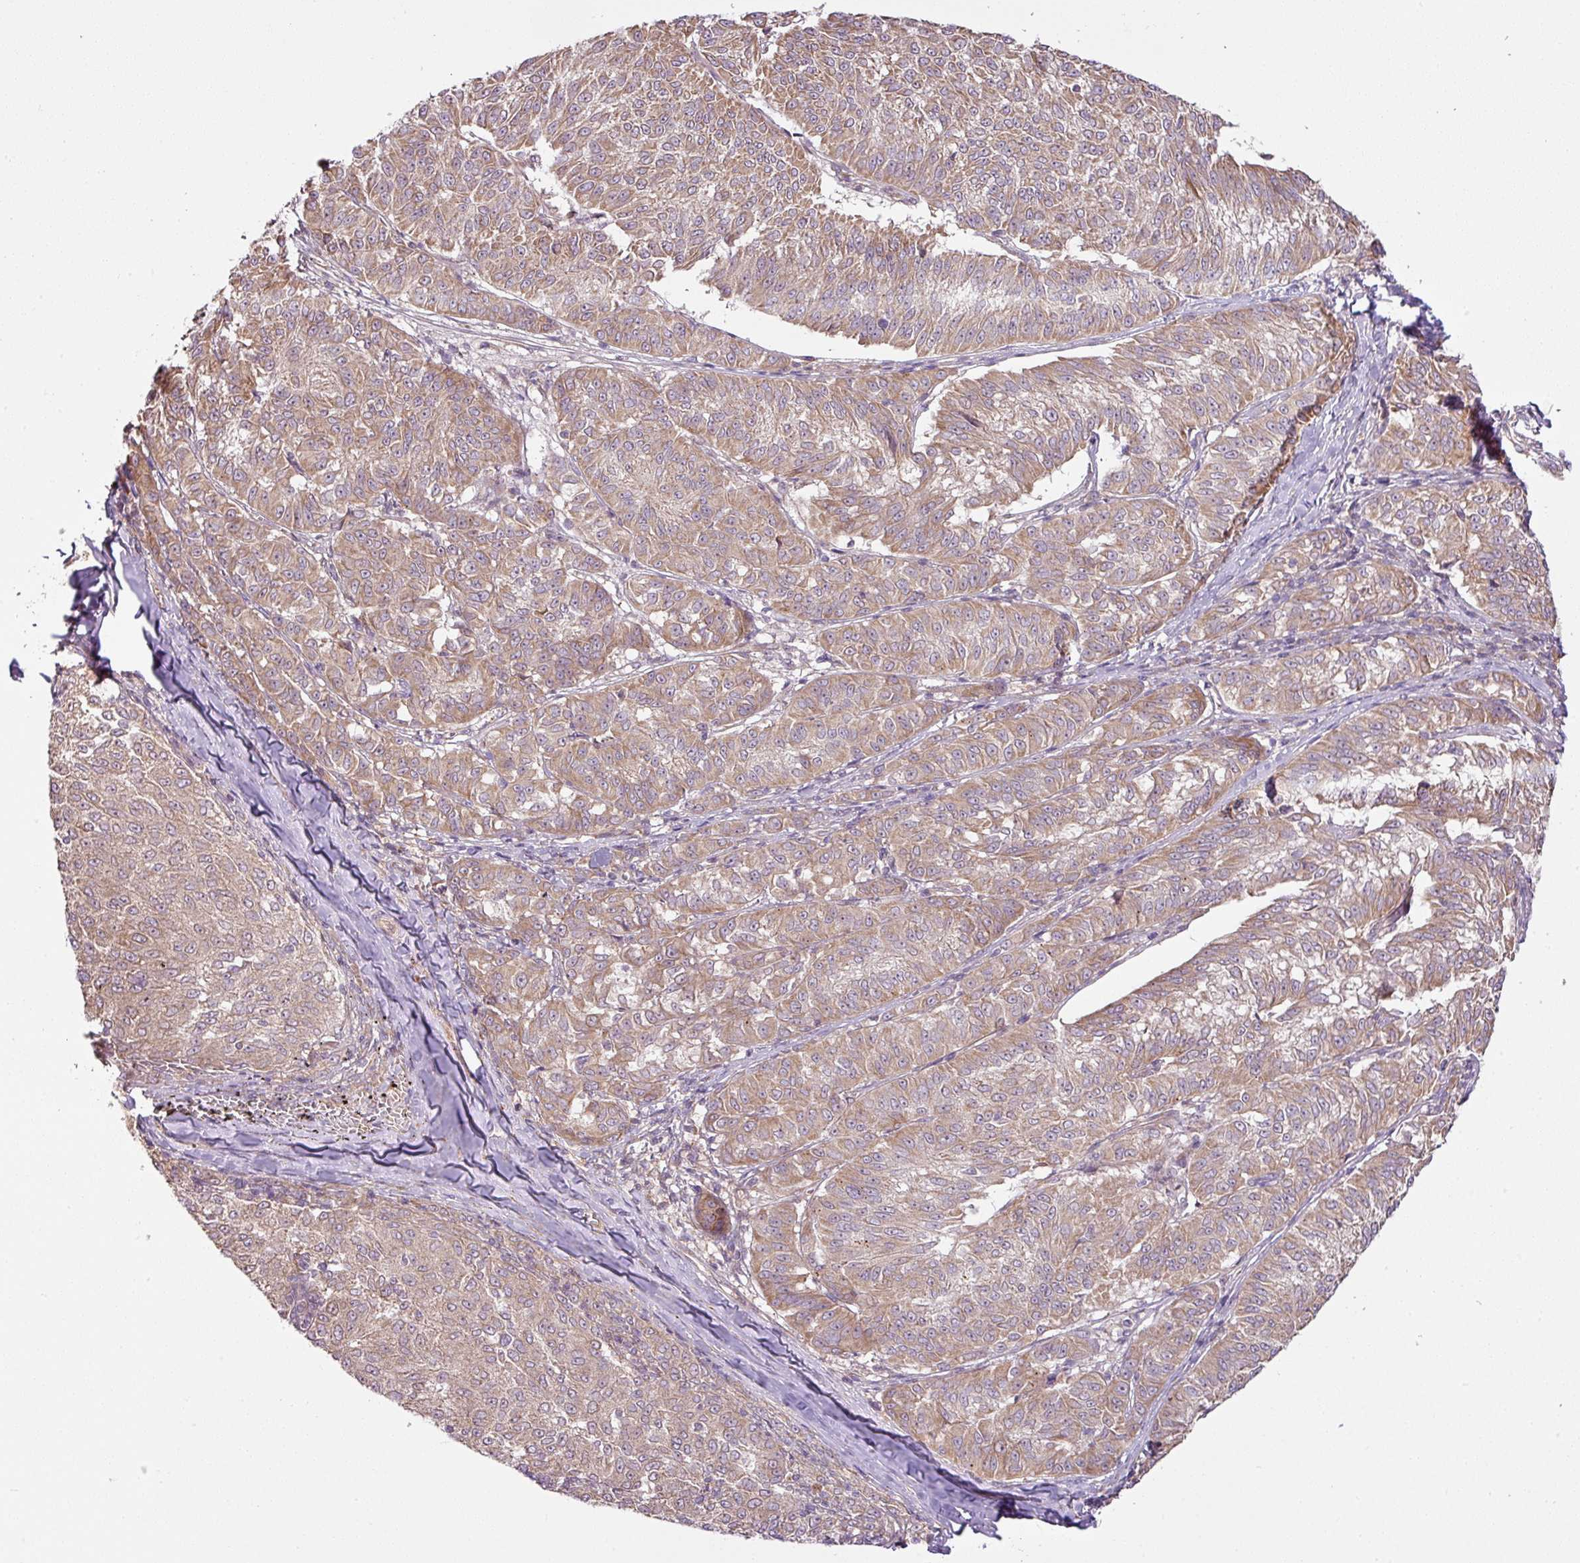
{"staining": {"intensity": "moderate", "quantity": "25%-75%", "location": "cytoplasmic/membranous"}, "tissue": "melanoma", "cell_type": "Tumor cells", "image_type": "cancer", "snomed": [{"axis": "morphology", "description": "Malignant melanoma, NOS"}, {"axis": "topography", "description": "Skin"}], "caption": "Human melanoma stained with a brown dye displays moderate cytoplasmic/membranous positive expression in approximately 25%-75% of tumor cells.", "gene": "COX18", "patient": {"sex": "female", "age": 72}}